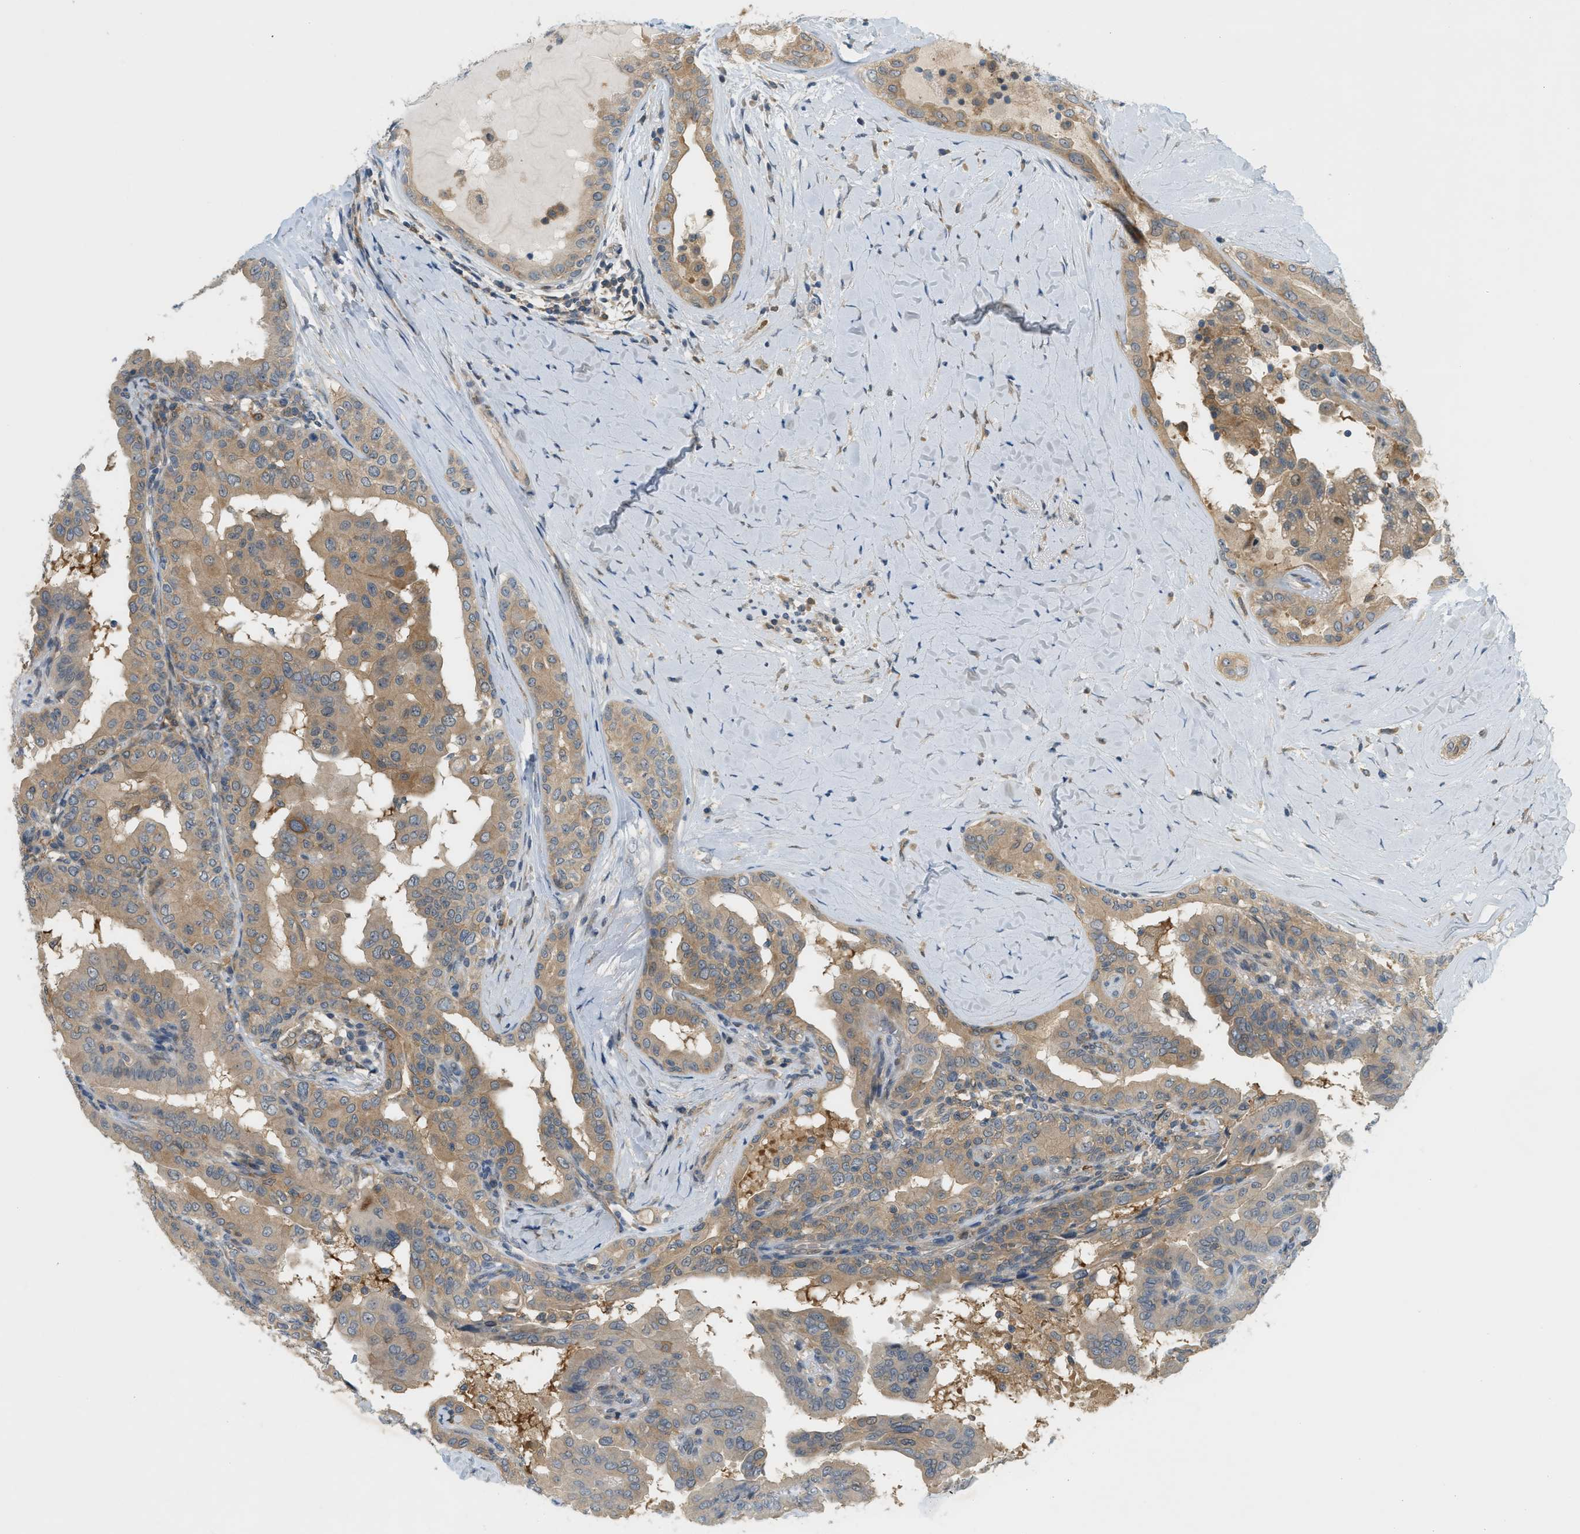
{"staining": {"intensity": "weak", "quantity": ">75%", "location": "cytoplasmic/membranous"}, "tissue": "thyroid cancer", "cell_type": "Tumor cells", "image_type": "cancer", "snomed": [{"axis": "morphology", "description": "Papillary adenocarcinoma, NOS"}, {"axis": "topography", "description": "Thyroid gland"}], "caption": "About >75% of tumor cells in thyroid papillary adenocarcinoma exhibit weak cytoplasmic/membranous protein staining as visualized by brown immunohistochemical staining.", "gene": "PDCL3", "patient": {"sex": "male", "age": 33}}